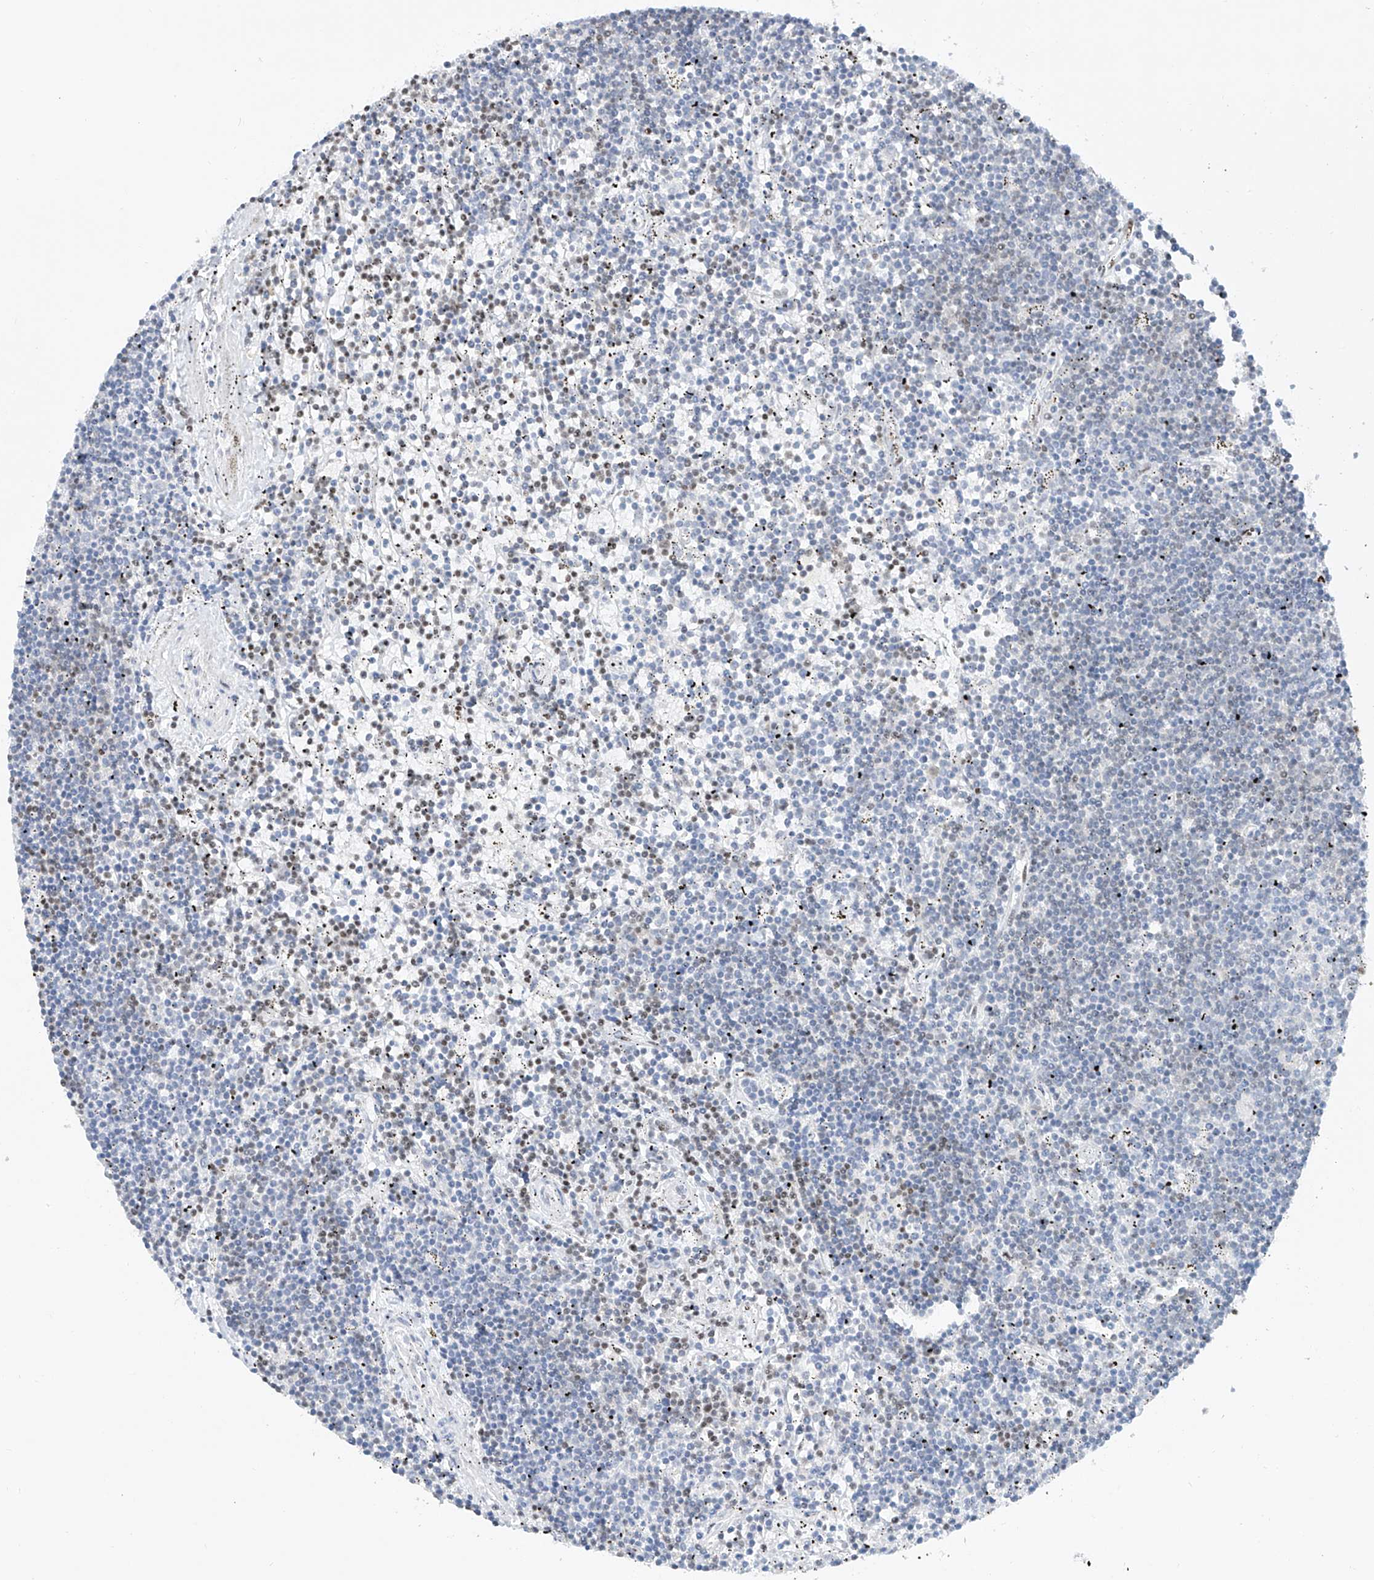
{"staining": {"intensity": "weak", "quantity": "<25%", "location": "nuclear"}, "tissue": "lymphoma", "cell_type": "Tumor cells", "image_type": "cancer", "snomed": [{"axis": "morphology", "description": "Malignant lymphoma, non-Hodgkin's type, Low grade"}, {"axis": "topography", "description": "Spleen"}], "caption": "DAB (3,3'-diaminobenzidine) immunohistochemical staining of malignant lymphoma, non-Hodgkin's type (low-grade) exhibits no significant staining in tumor cells.", "gene": "TAF4", "patient": {"sex": "male", "age": 76}}